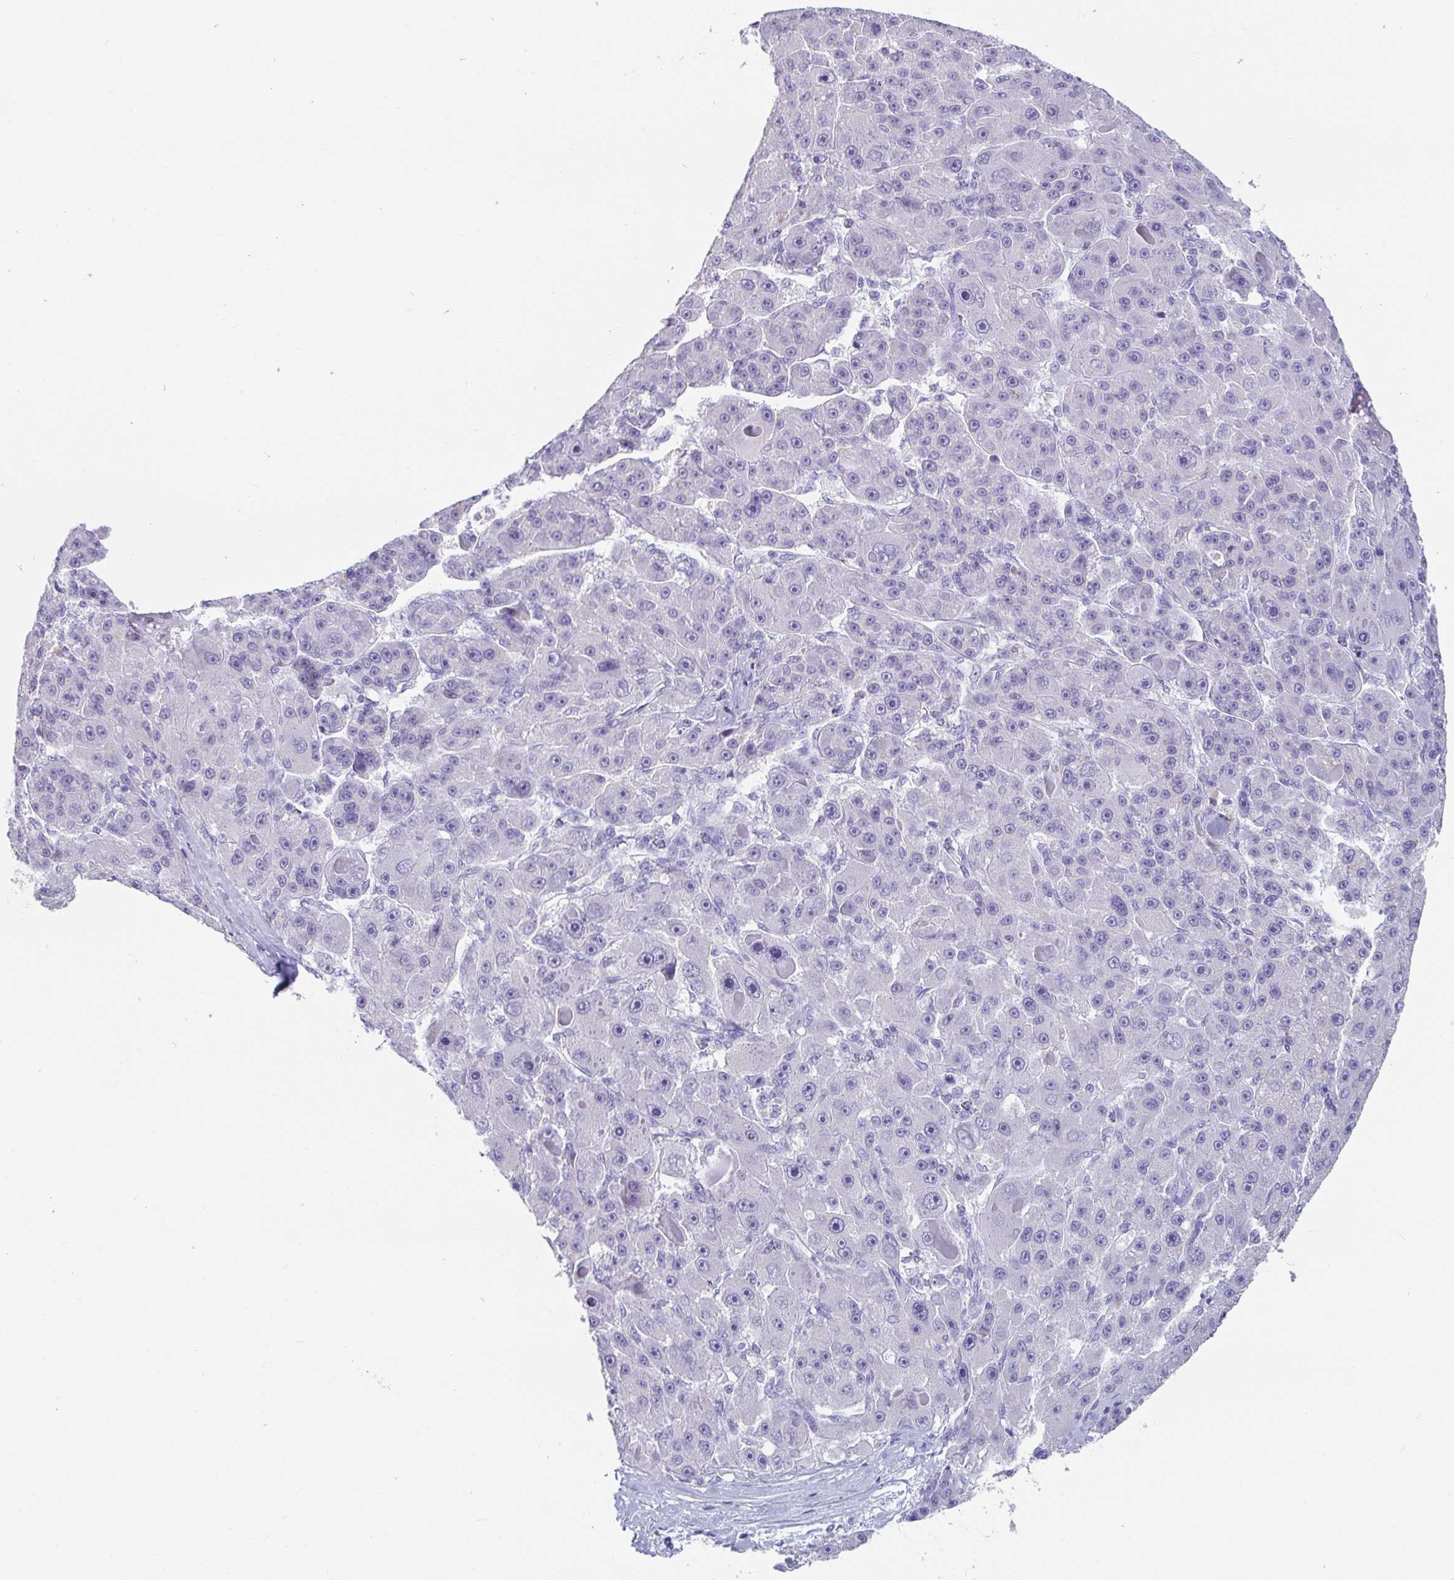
{"staining": {"intensity": "negative", "quantity": "none", "location": "none"}, "tissue": "liver cancer", "cell_type": "Tumor cells", "image_type": "cancer", "snomed": [{"axis": "morphology", "description": "Carcinoma, Hepatocellular, NOS"}, {"axis": "topography", "description": "Liver"}], "caption": "This is an immunohistochemistry micrograph of human liver cancer (hepatocellular carcinoma). There is no expression in tumor cells.", "gene": "PLA2G1B", "patient": {"sex": "male", "age": 76}}